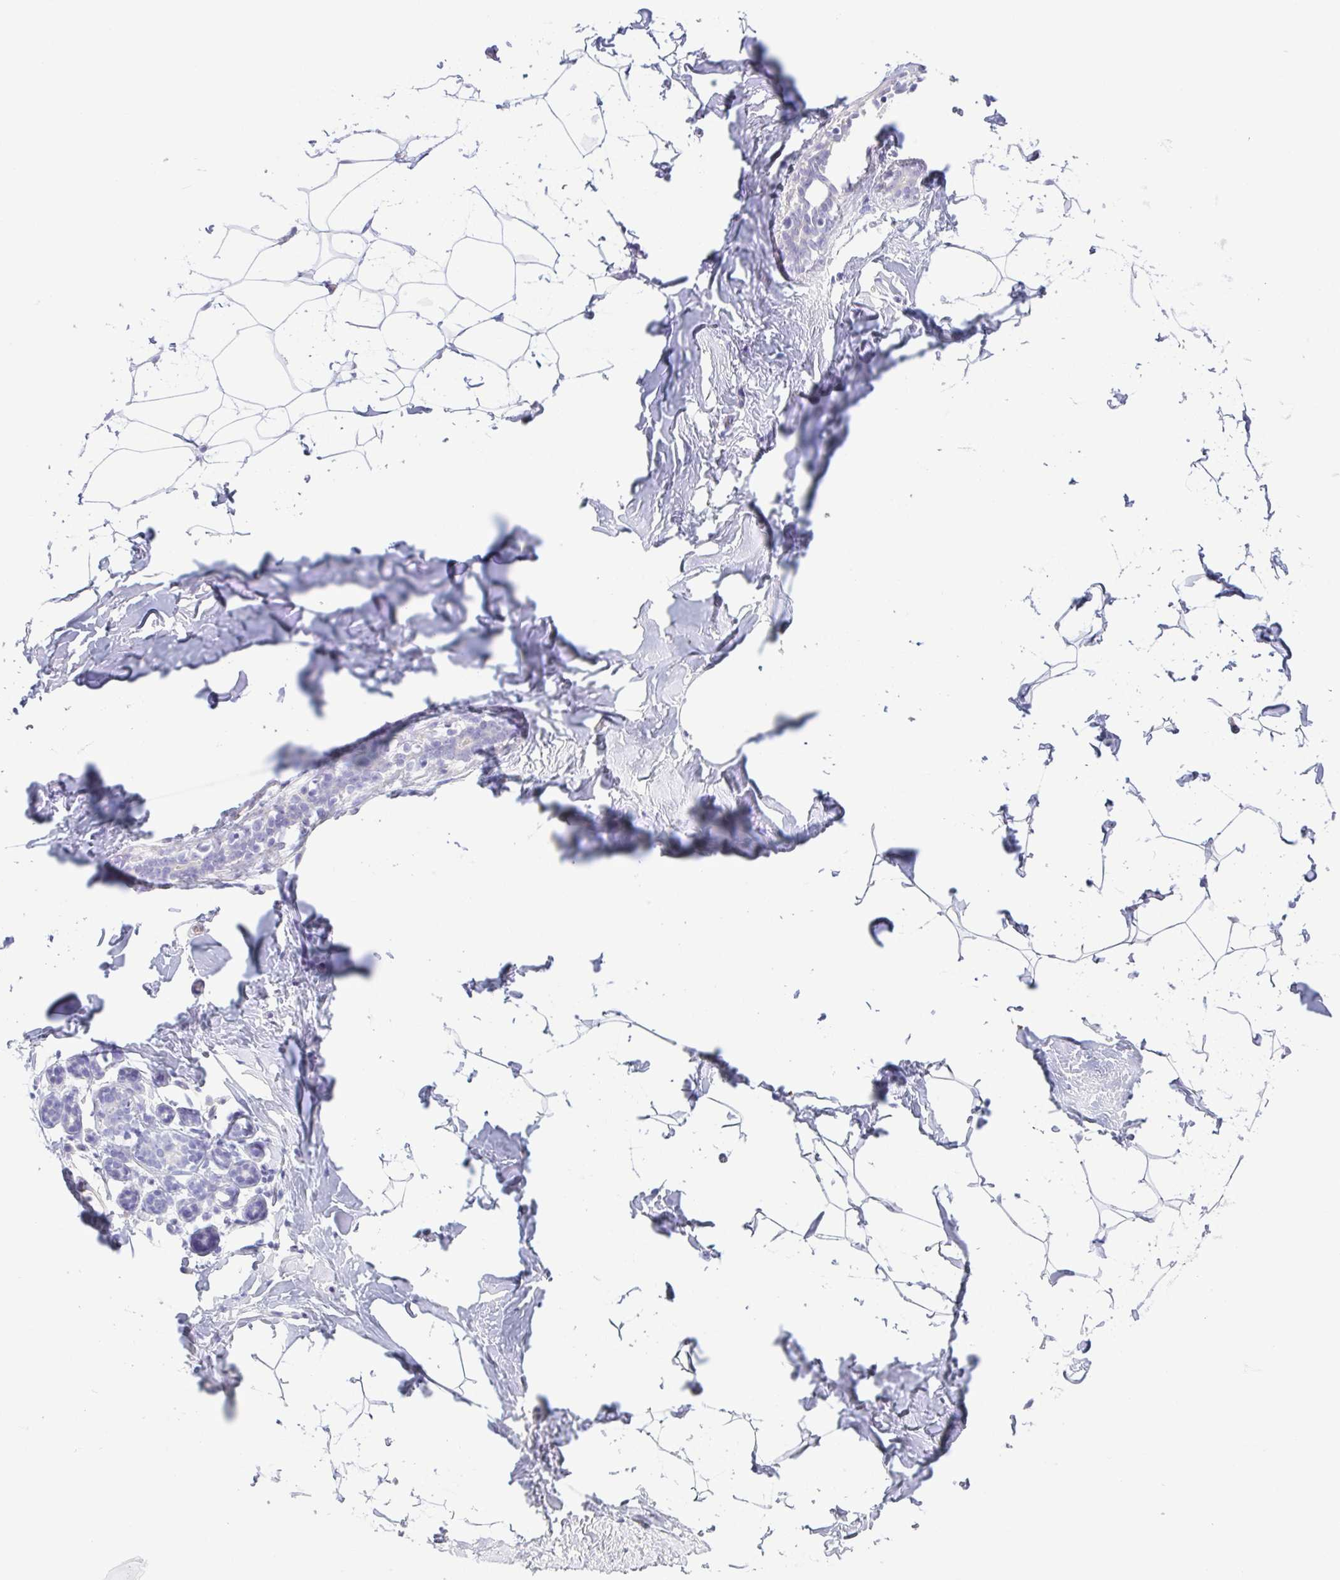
{"staining": {"intensity": "negative", "quantity": "none", "location": "none"}, "tissue": "breast", "cell_type": "Adipocytes", "image_type": "normal", "snomed": [{"axis": "morphology", "description": "Normal tissue, NOS"}, {"axis": "topography", "description": "Breast"}], "caption": "Adipocytes show no significant staining in unremarkable breast. (DAB immunohistochemistry (IHC) visualized using brightfield microscopy, high magnification).", "gene": "A1BG", "patient": {"sex": "female", "age": 32}}